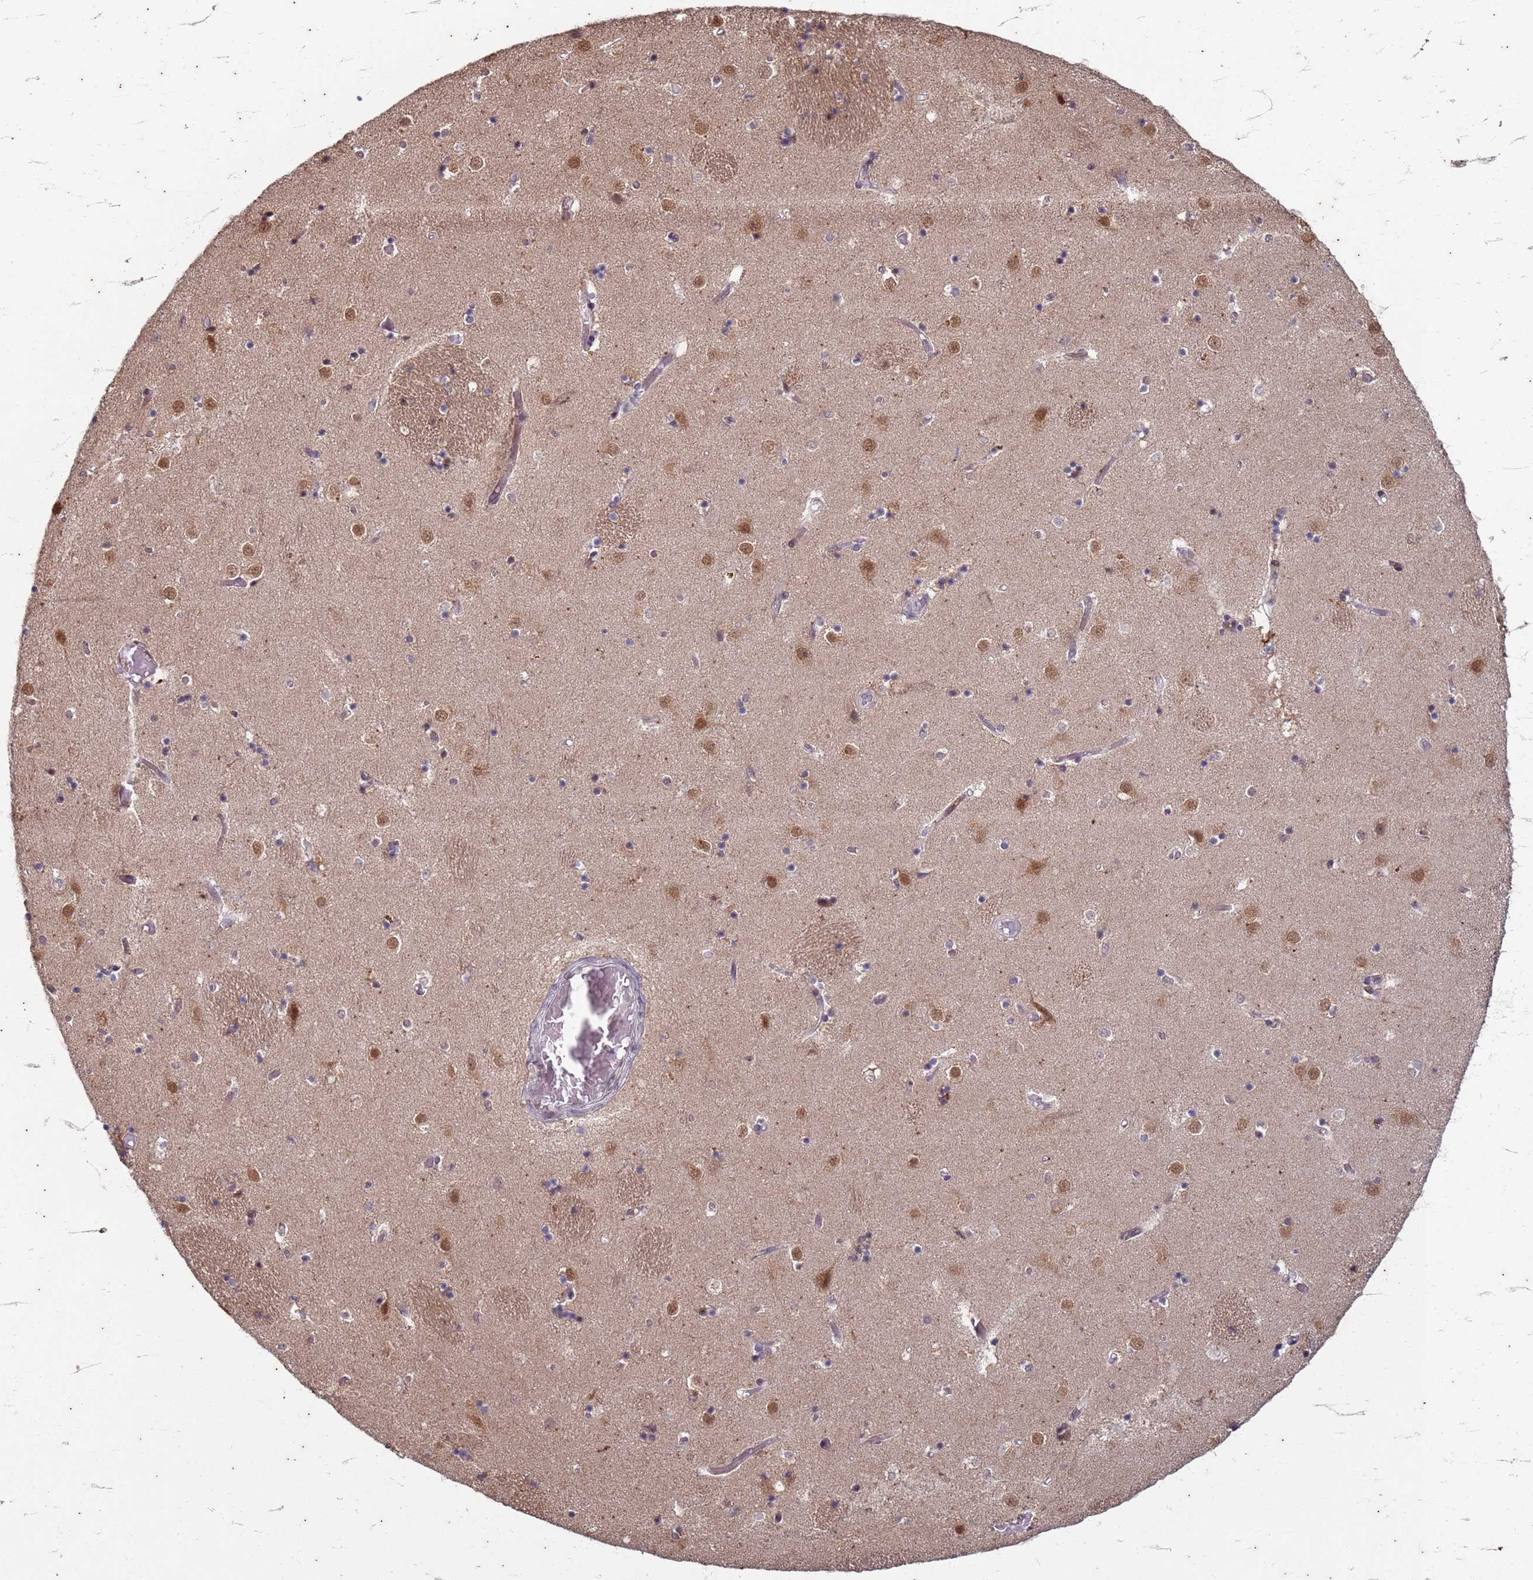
{"staining": {"intensity": "negative", "quantity": "none", "location": "none"}, "tissue": "caudate", "cell_type": "Glial cells", "image_type": "normal", "snomed": [{"axis": "morphology", "description": "Normal tissue, NOS"}, {"axis": "topography", "description": "Lateral ventricle wall"}], "caption": "Glial cells show no significant protein staining in normal caudate. Brightfield microscopy of immunohistochemistry stained with DAB (brown) and hematoxylin (blue), captured at high magnification.", "gene": "TRMT6", "patient": {"sex": "female", "age": 52}}